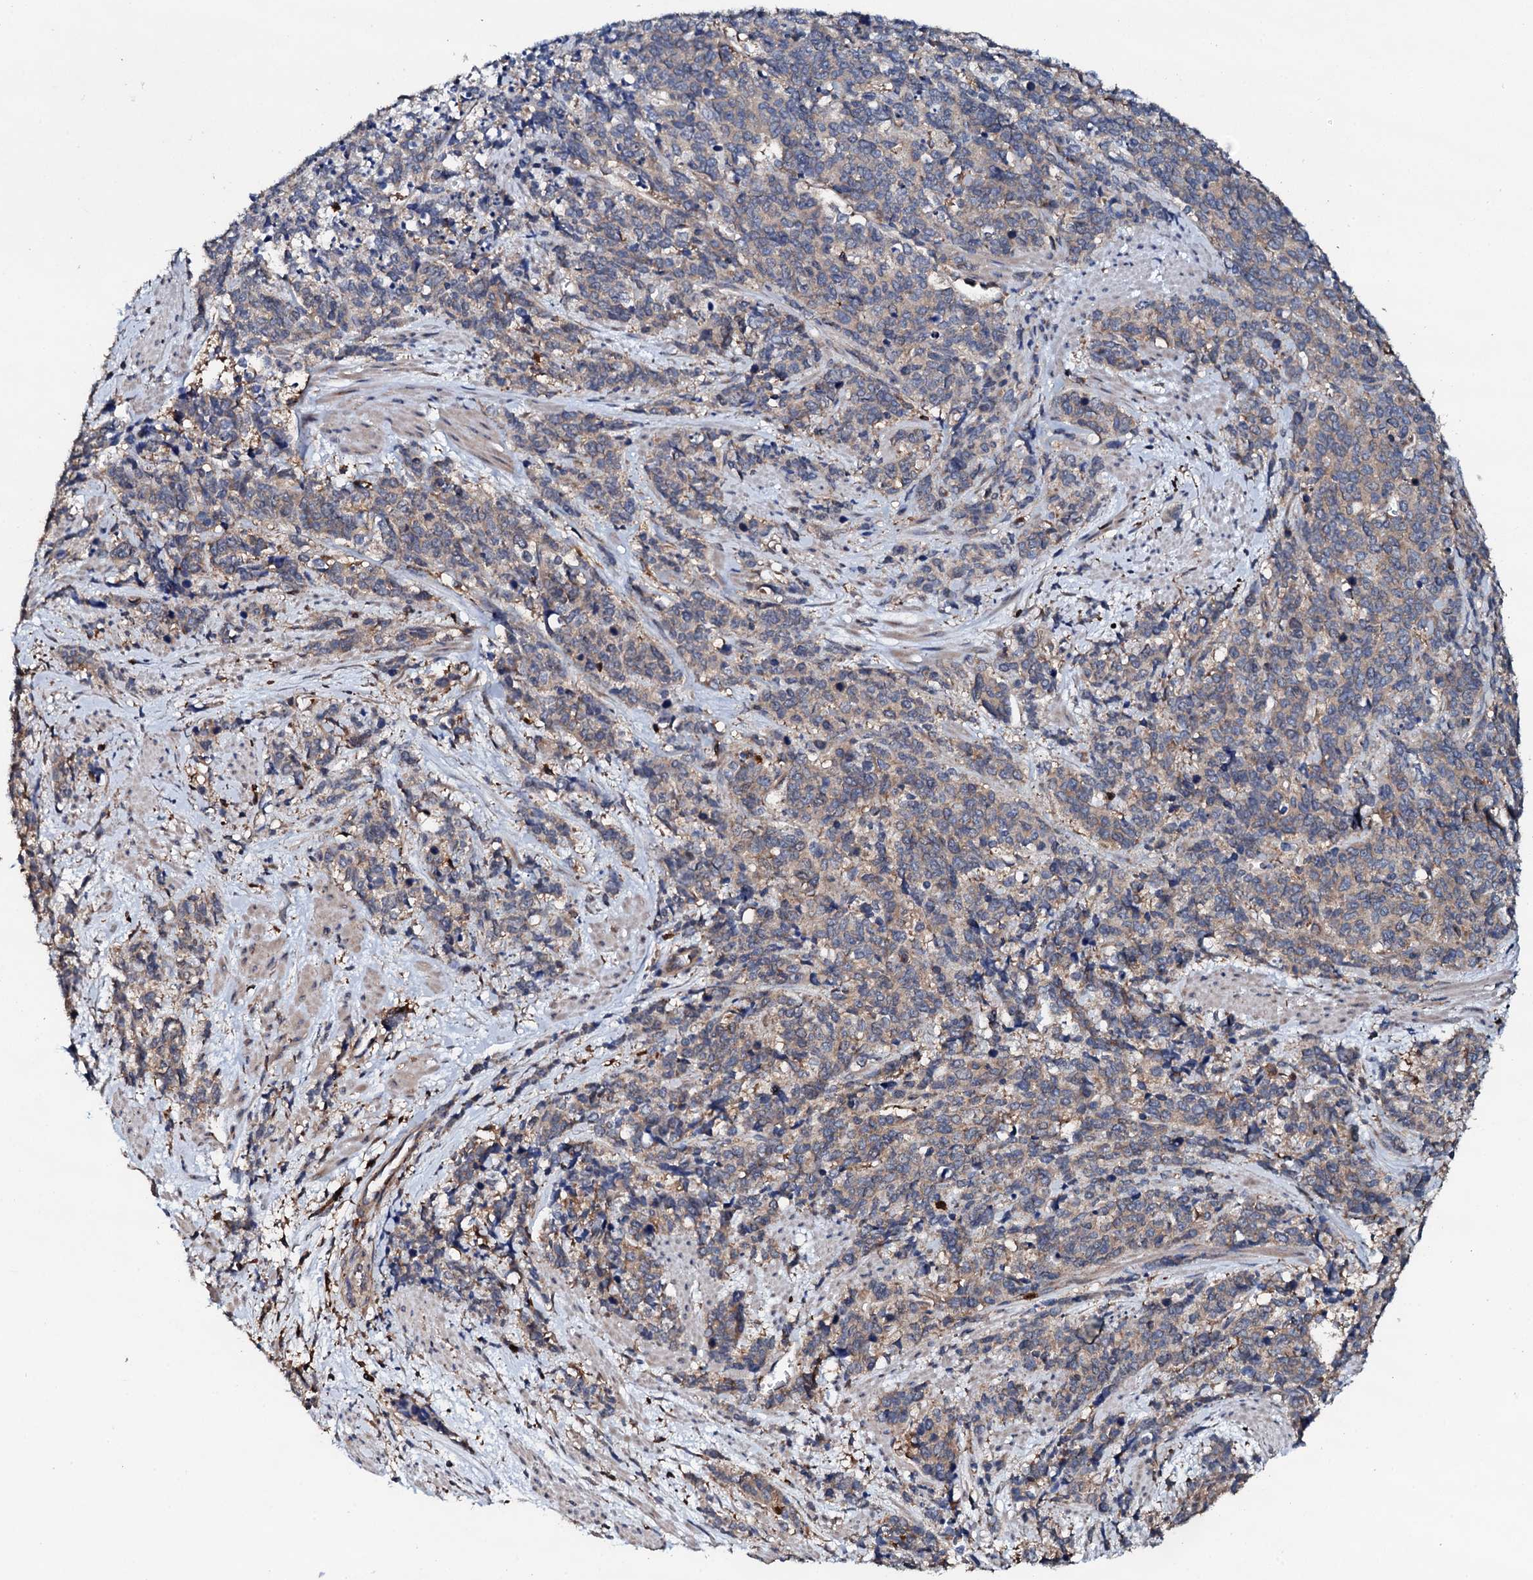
{"staining": {"intensity": "weak", "quantity": "25%-75%", "location": "cytoplasmic/membranous"}, "tissue": "cervical cancer", "cell_type": "Tumor cells", "image_type": "cancer", "snomed": [{"axis": "morphology", "description": "Squamous cell carcinoma, NOS"}, {"axis": "topography", "description": "Cervix"}], "caption": "Protein staining of cervical squamous cell carcinoma tissue shows weak cytoplasmic/membranous expression in about 25%-75% of tumor cells.", "gene": "GRK2", "patient": {"sex": "female", "age": 60}}